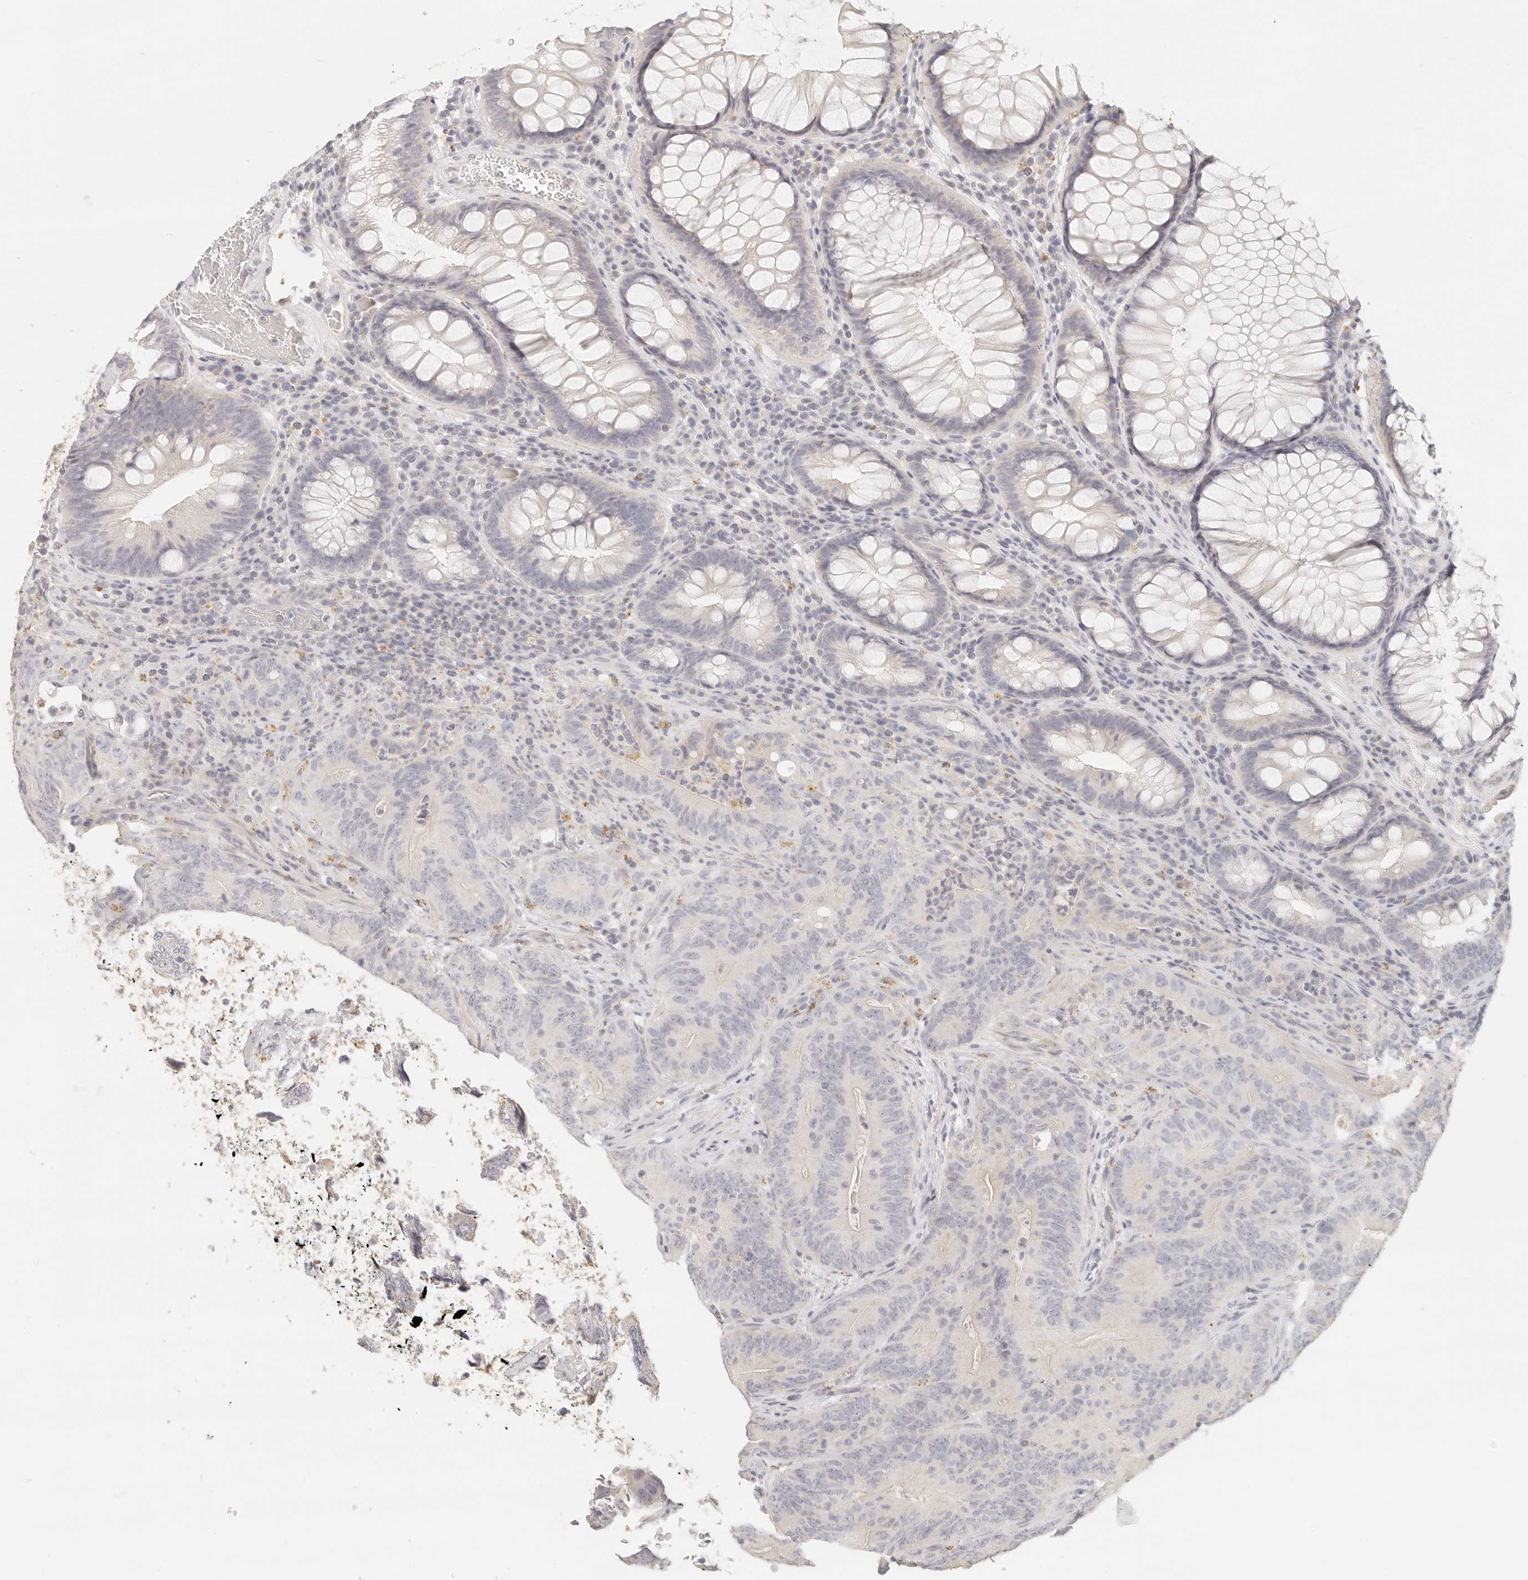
{"staining": {"intensity": "negative", "quantity": "none", "location": "none"}, "tissue": "colorectal cancer", "cell_type": "Tumor cells", "image_type": "cancer", "snomed": [{"axis": "morphology", "description": "Normal tissue, NOS"}, {"axis": "topography", "description": "Colon"}], "caption": "This is a photomicrograph of immunohistochemistry staining of colorectal cancer, which shows no expression in tumor cells.", "gene": "CNMD", "patient": {"sex": "female", "age": 82}}